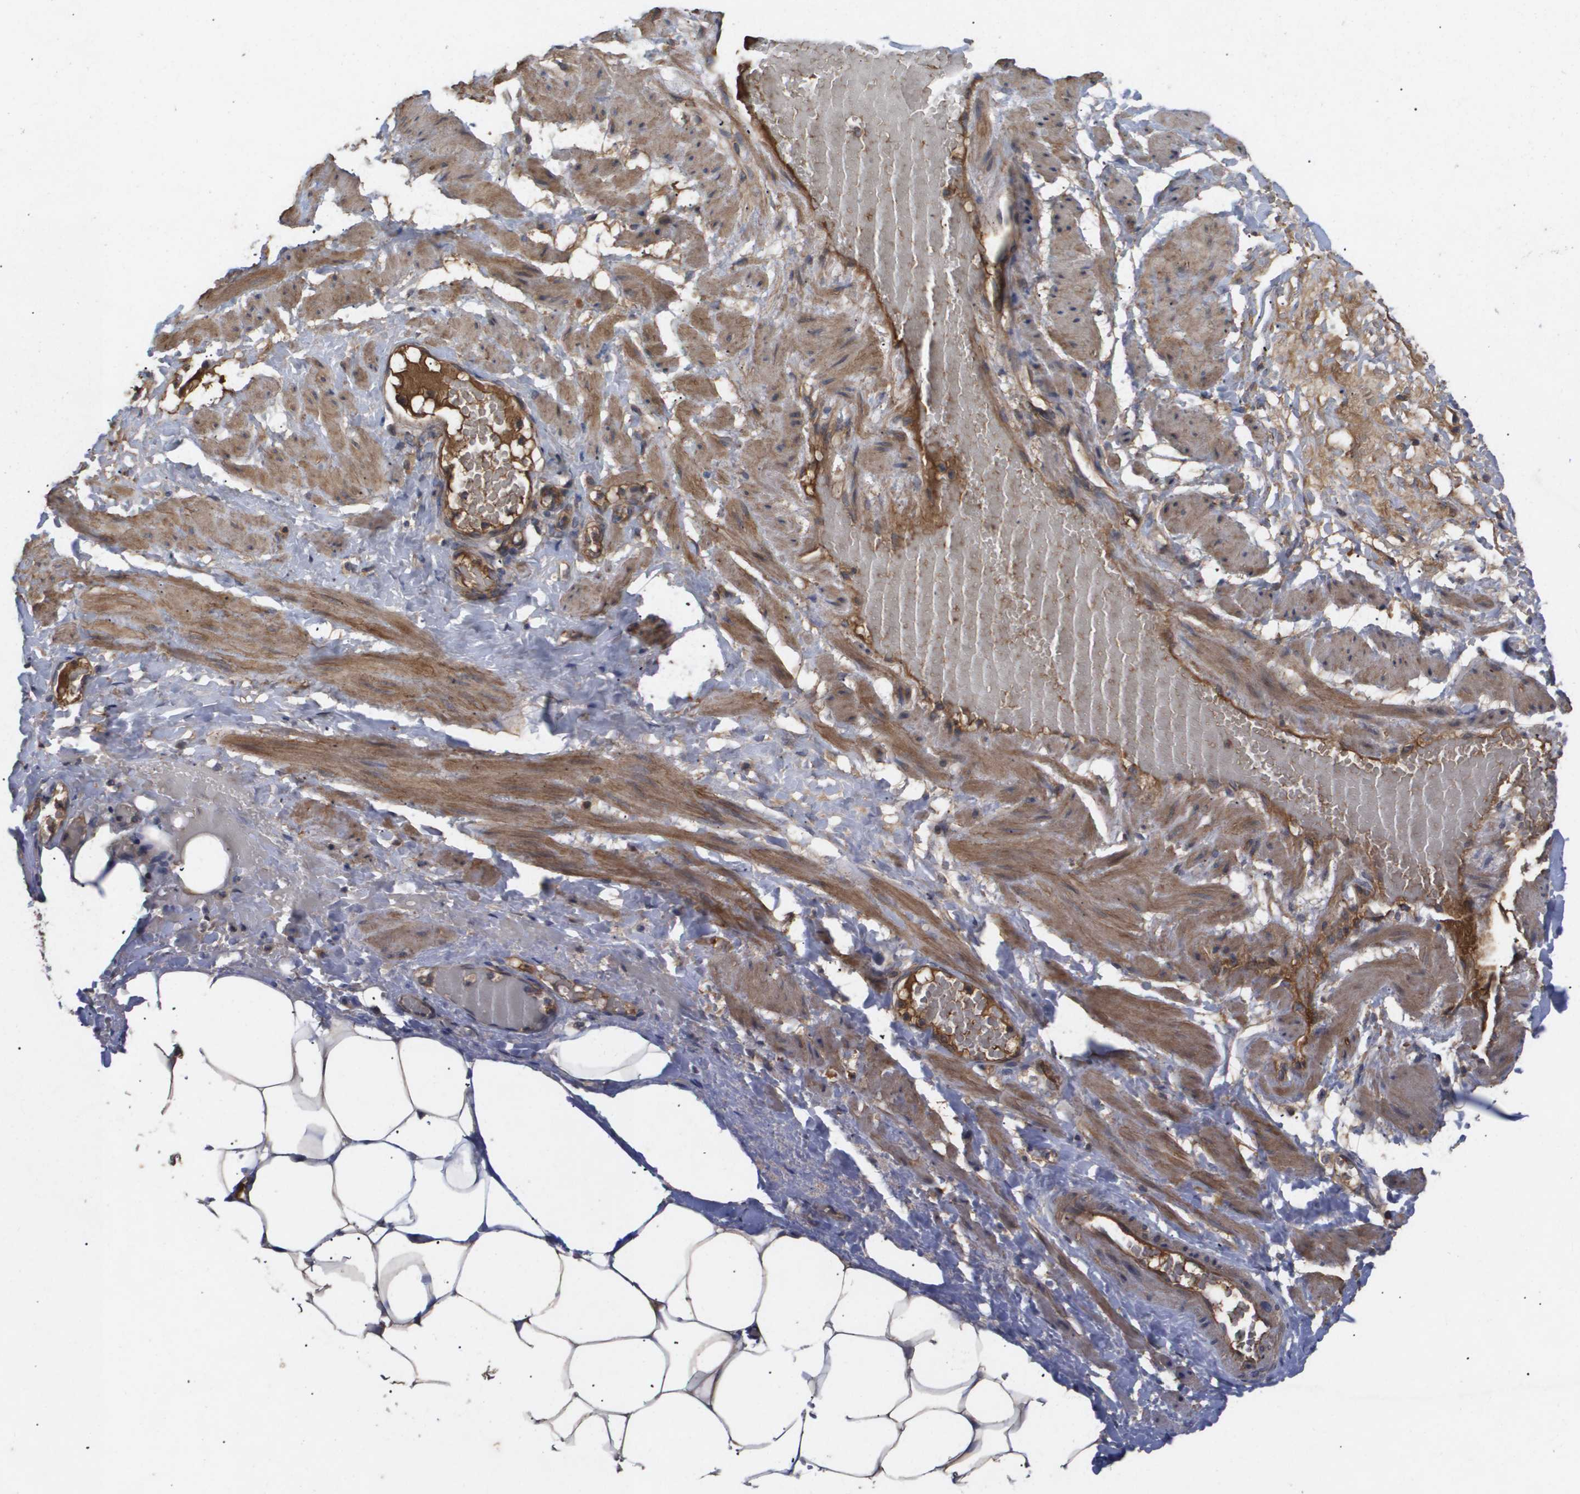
{"staining": {"intensity": "strong", "quantity": ">75%", "location": "cytoplasmic/membranous"}, "tissue": "adipose tissue", "cell_type": "Adipocytes", "image_type": "normal", "snomed": [{"axis": "morphology", "description": "Normal tissue, NOS"}, {"axis": "topography", "description": "Soft tissue"}, {"axis": "topography", "description": "Vascular tissue"}], "caption": "A high amount of strong cytoplasmic/membranous positivity is appreciated in about >75% of adipocytes in benign adipose tissue. Ihc stains the protein of interest in brown and the nuclei are stained blue.", "gene": "TNS1", "patient": {"sex": "female", "age": 35}}